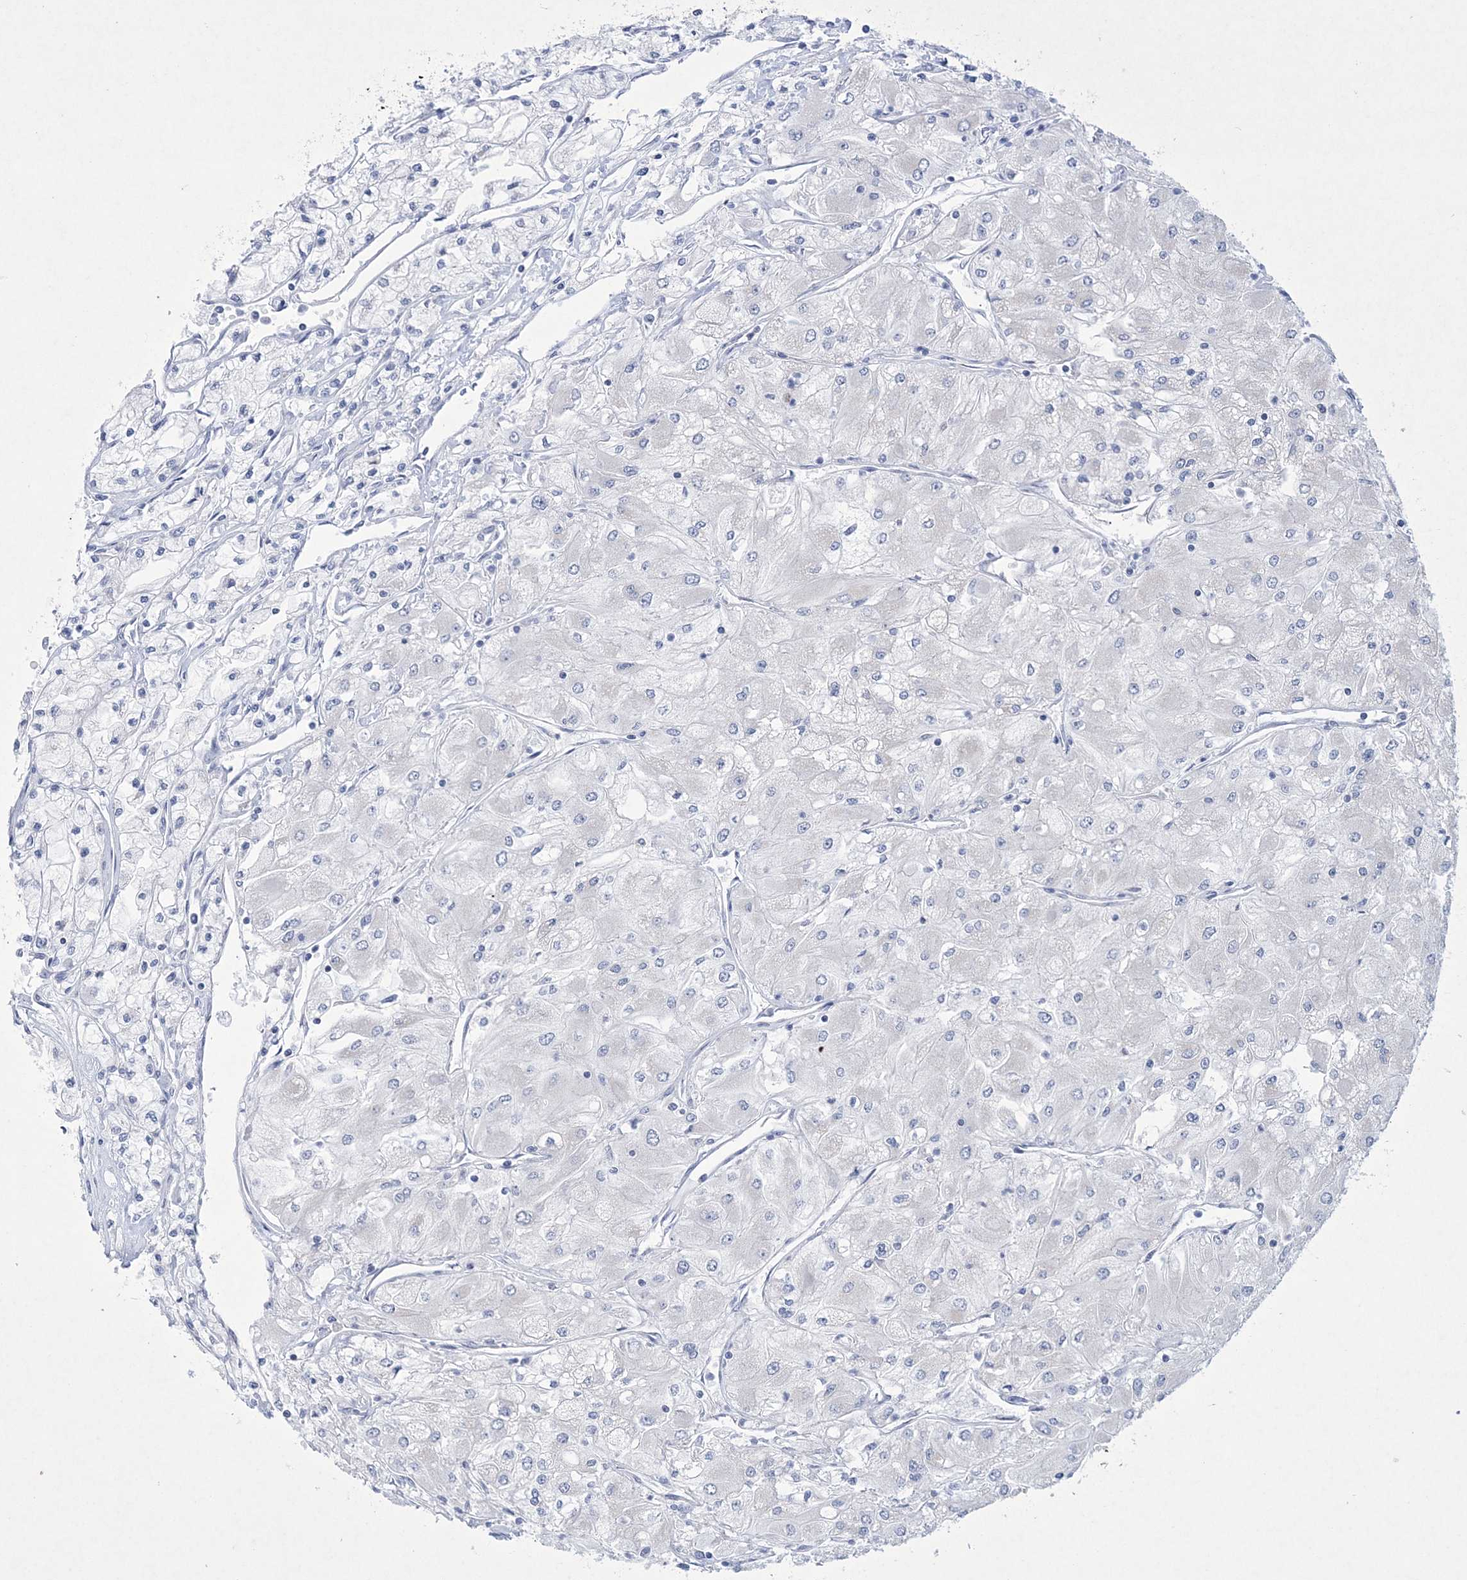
{"staining": {"intensity": "negative", "quantity": "none", "location": "none"}, "tissue": "renal cancer", "cell_type": "Tumor cells", "image_type": "cancer", "snomed": [{"axis": "morphology", "description": "Adenocarcinoma, NOS"}, {"axis": "topography", "description": "Kidney"}], "caption": "This is a photomicrograph of immunohistochemistry staining of renal cancer, which shows no positivity in tumor cells.", "gene": "CES4A", "patient": {"sex": "male", "age": 80}}